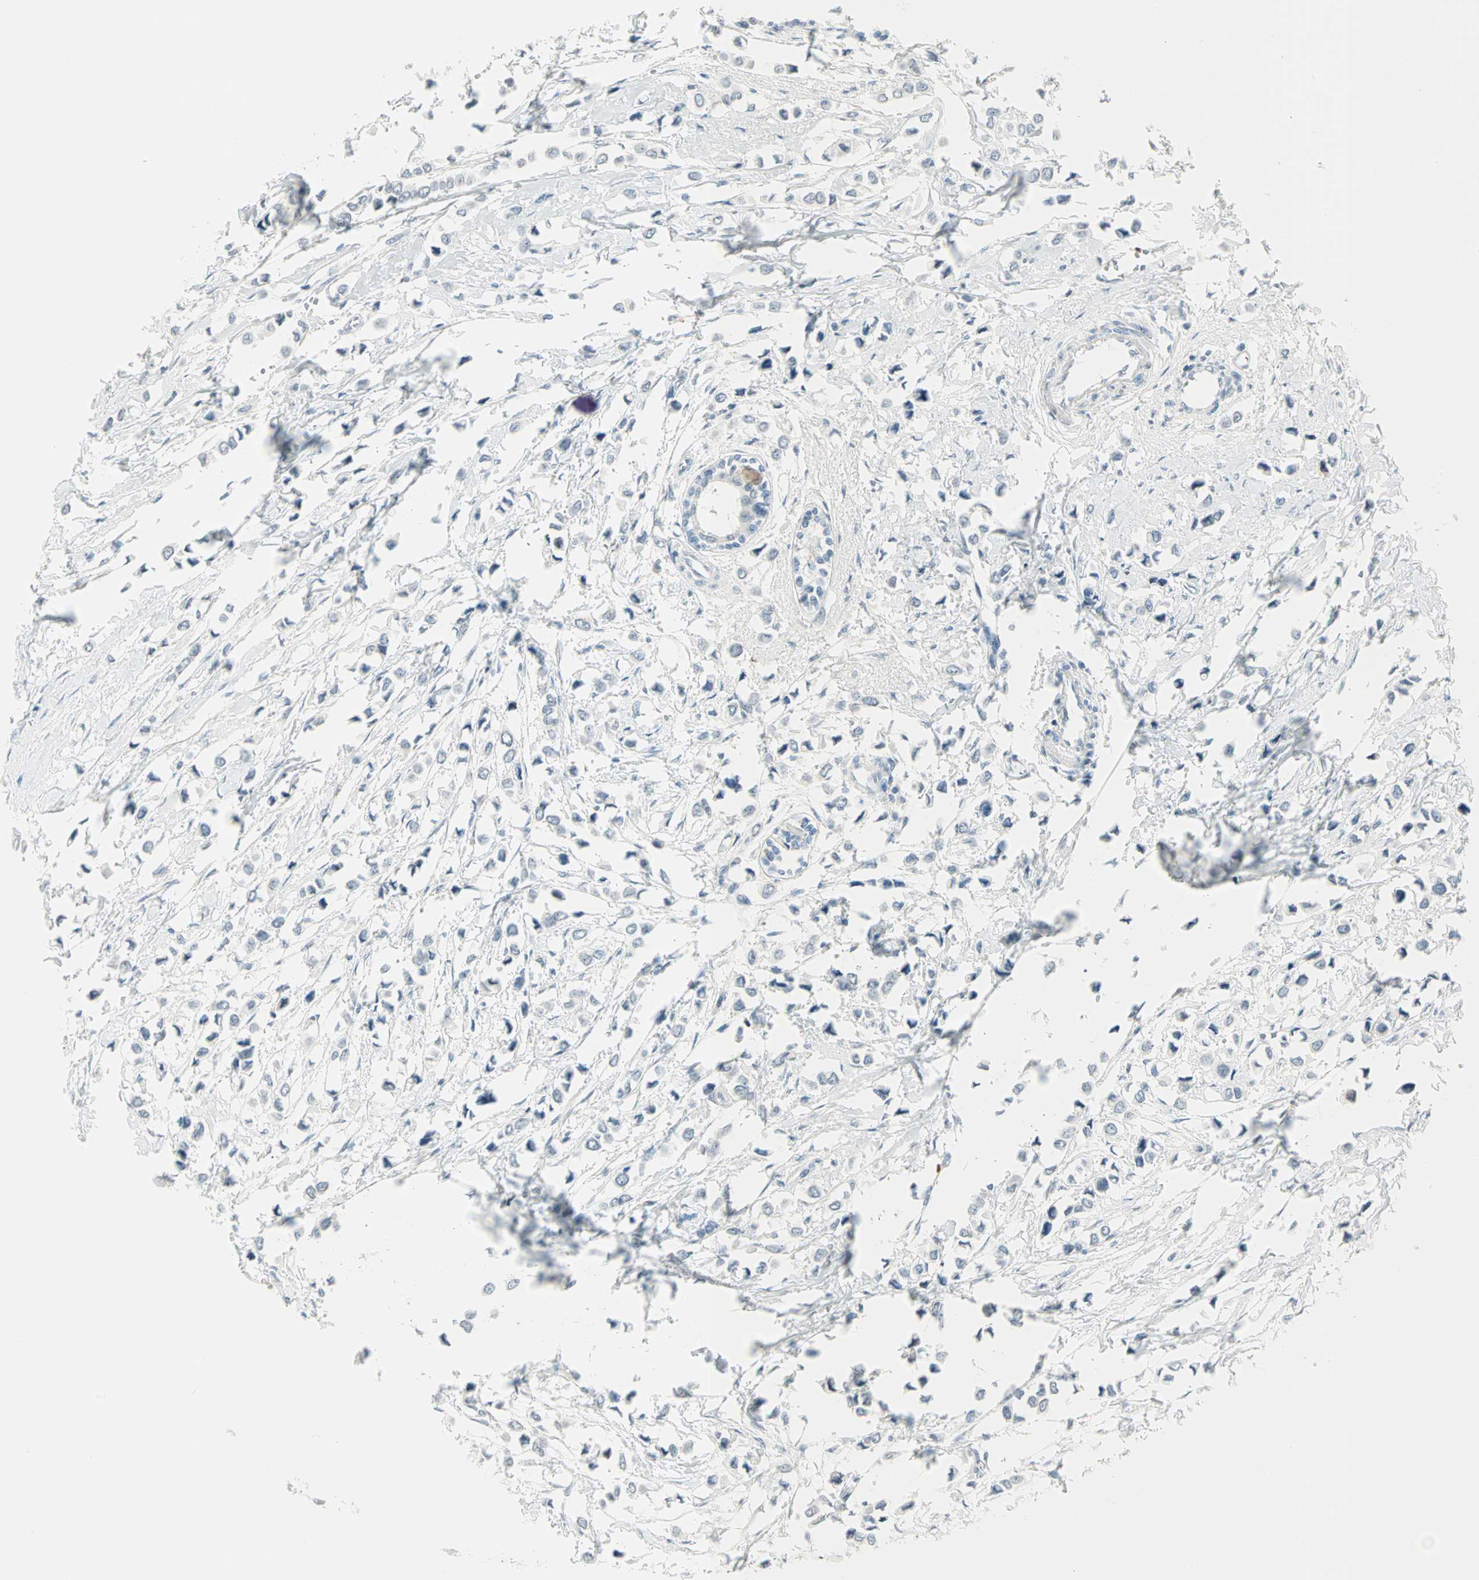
{"staining": {"intensity": "negative", "quantity": "none", "location": "none"}, "tissue": "breast cancer", "cell_type": "Tumor cells", "image_type": "cancer", "snomed": [{"axis": "morphology", "description": "Lobular carcinoma"}, {"axis": "topography", "description": "Breast"}], "caption": "This histopathology image is of breast lobular carcinoma stained with IHC to label a protein in brown with the nuclei are counter-stained blue. There is no staining in tumor cells.", "gene": "BCAN", "patient": {"sex": "female", "age": 51}}